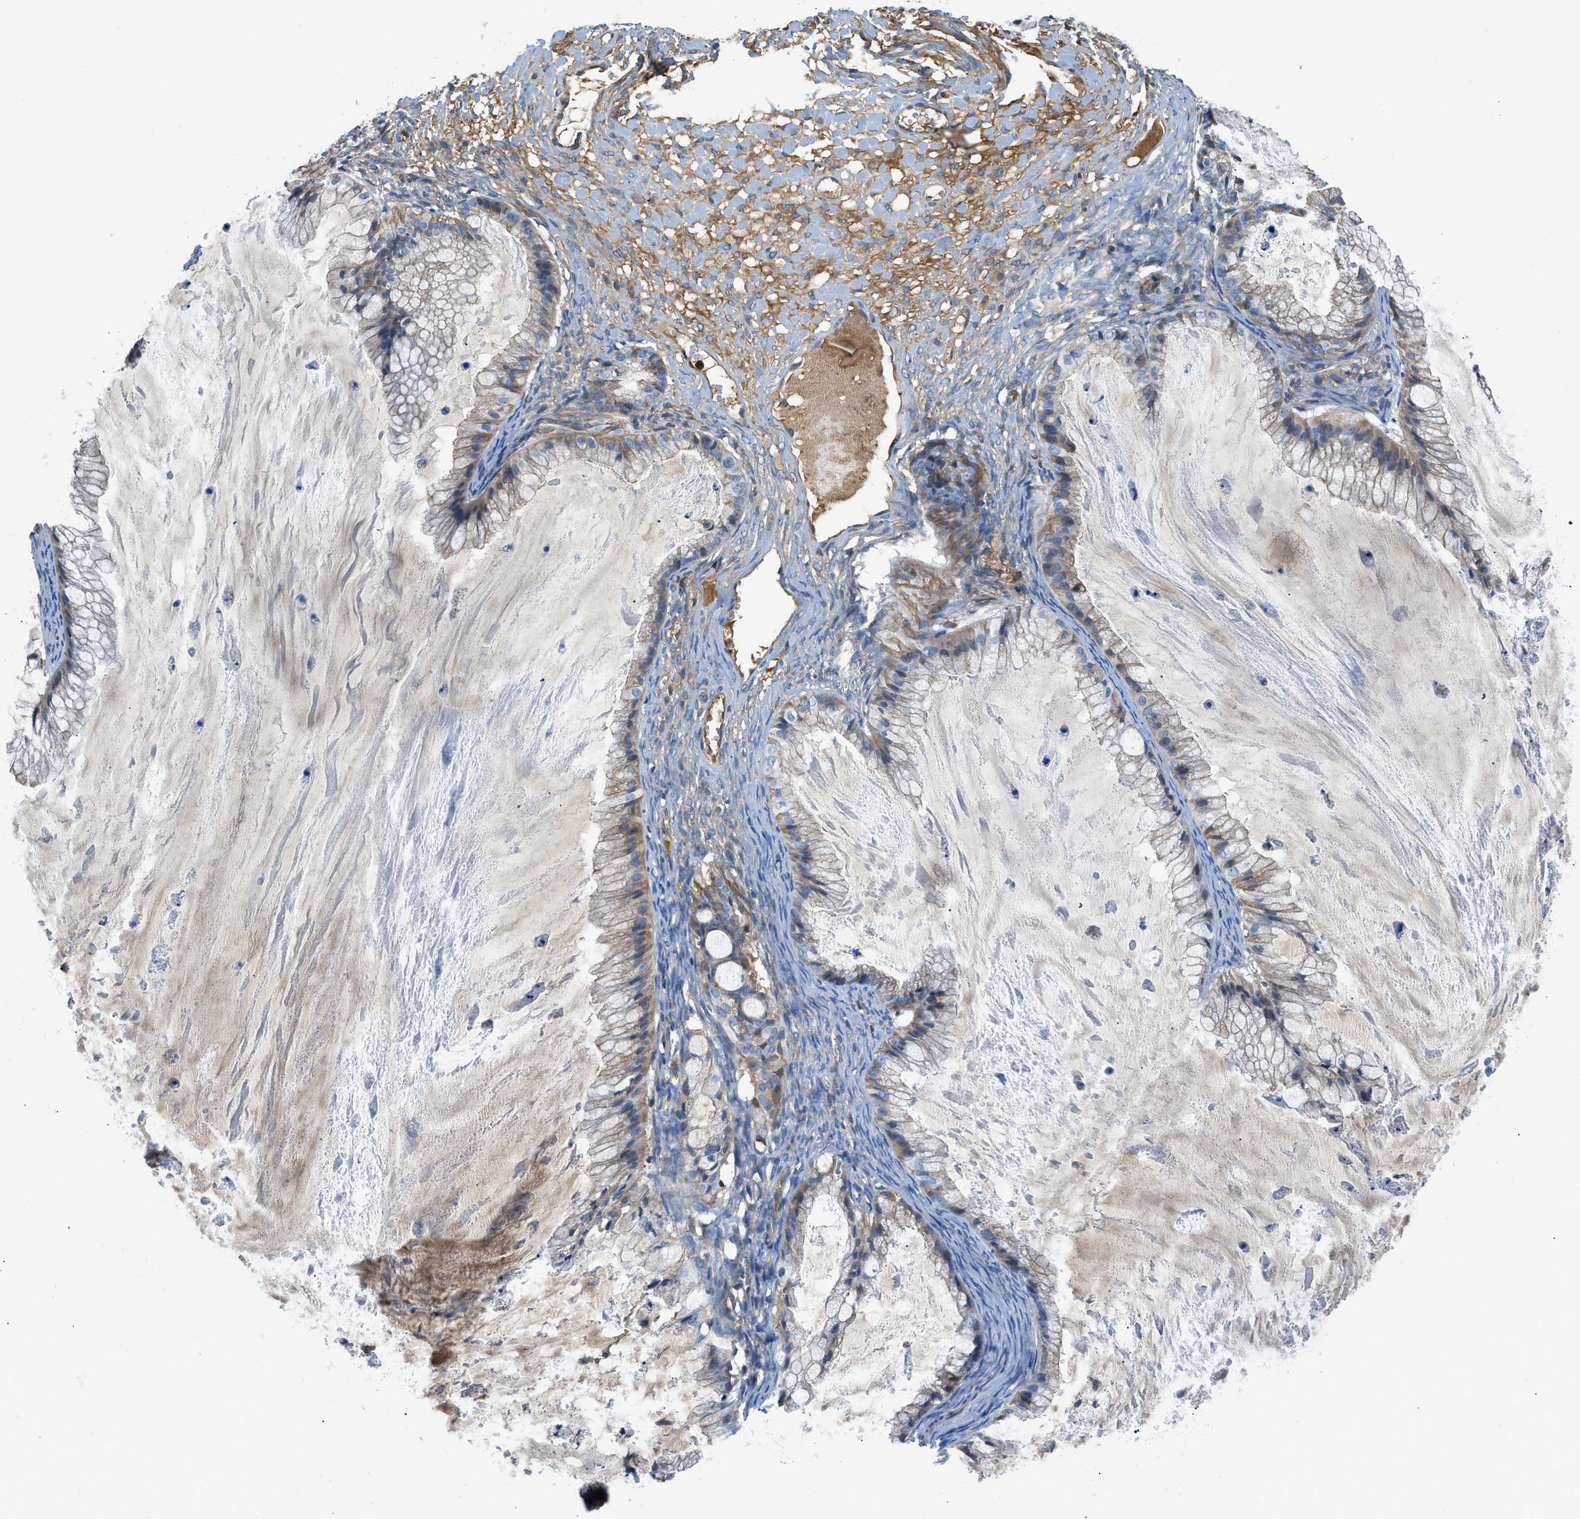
{"staining": {"intensity": "weak", "quantity": "25%-75%", "location": "cytoplasmic/membranous"}, "tissue": "ovarian cancer", "cell_type": "Tumor cells", "image_type": "cancer", "snomed": [{"axis": "morphology", "description": "Cystadenocarcinoma, mucinous, NOS"}, {"axis": "topography", "description": "Ovary"}], "caption": "Immunohistochemistry (IHC) of human ovarian mucinous cystadenocarcinoma shows low levels of weak cytoplasmic/membranous expression in approximately 25%-75% of tumor cells.", "gene": "ATP6V0D1", "patient": {"sex": "female", "age": 57}}